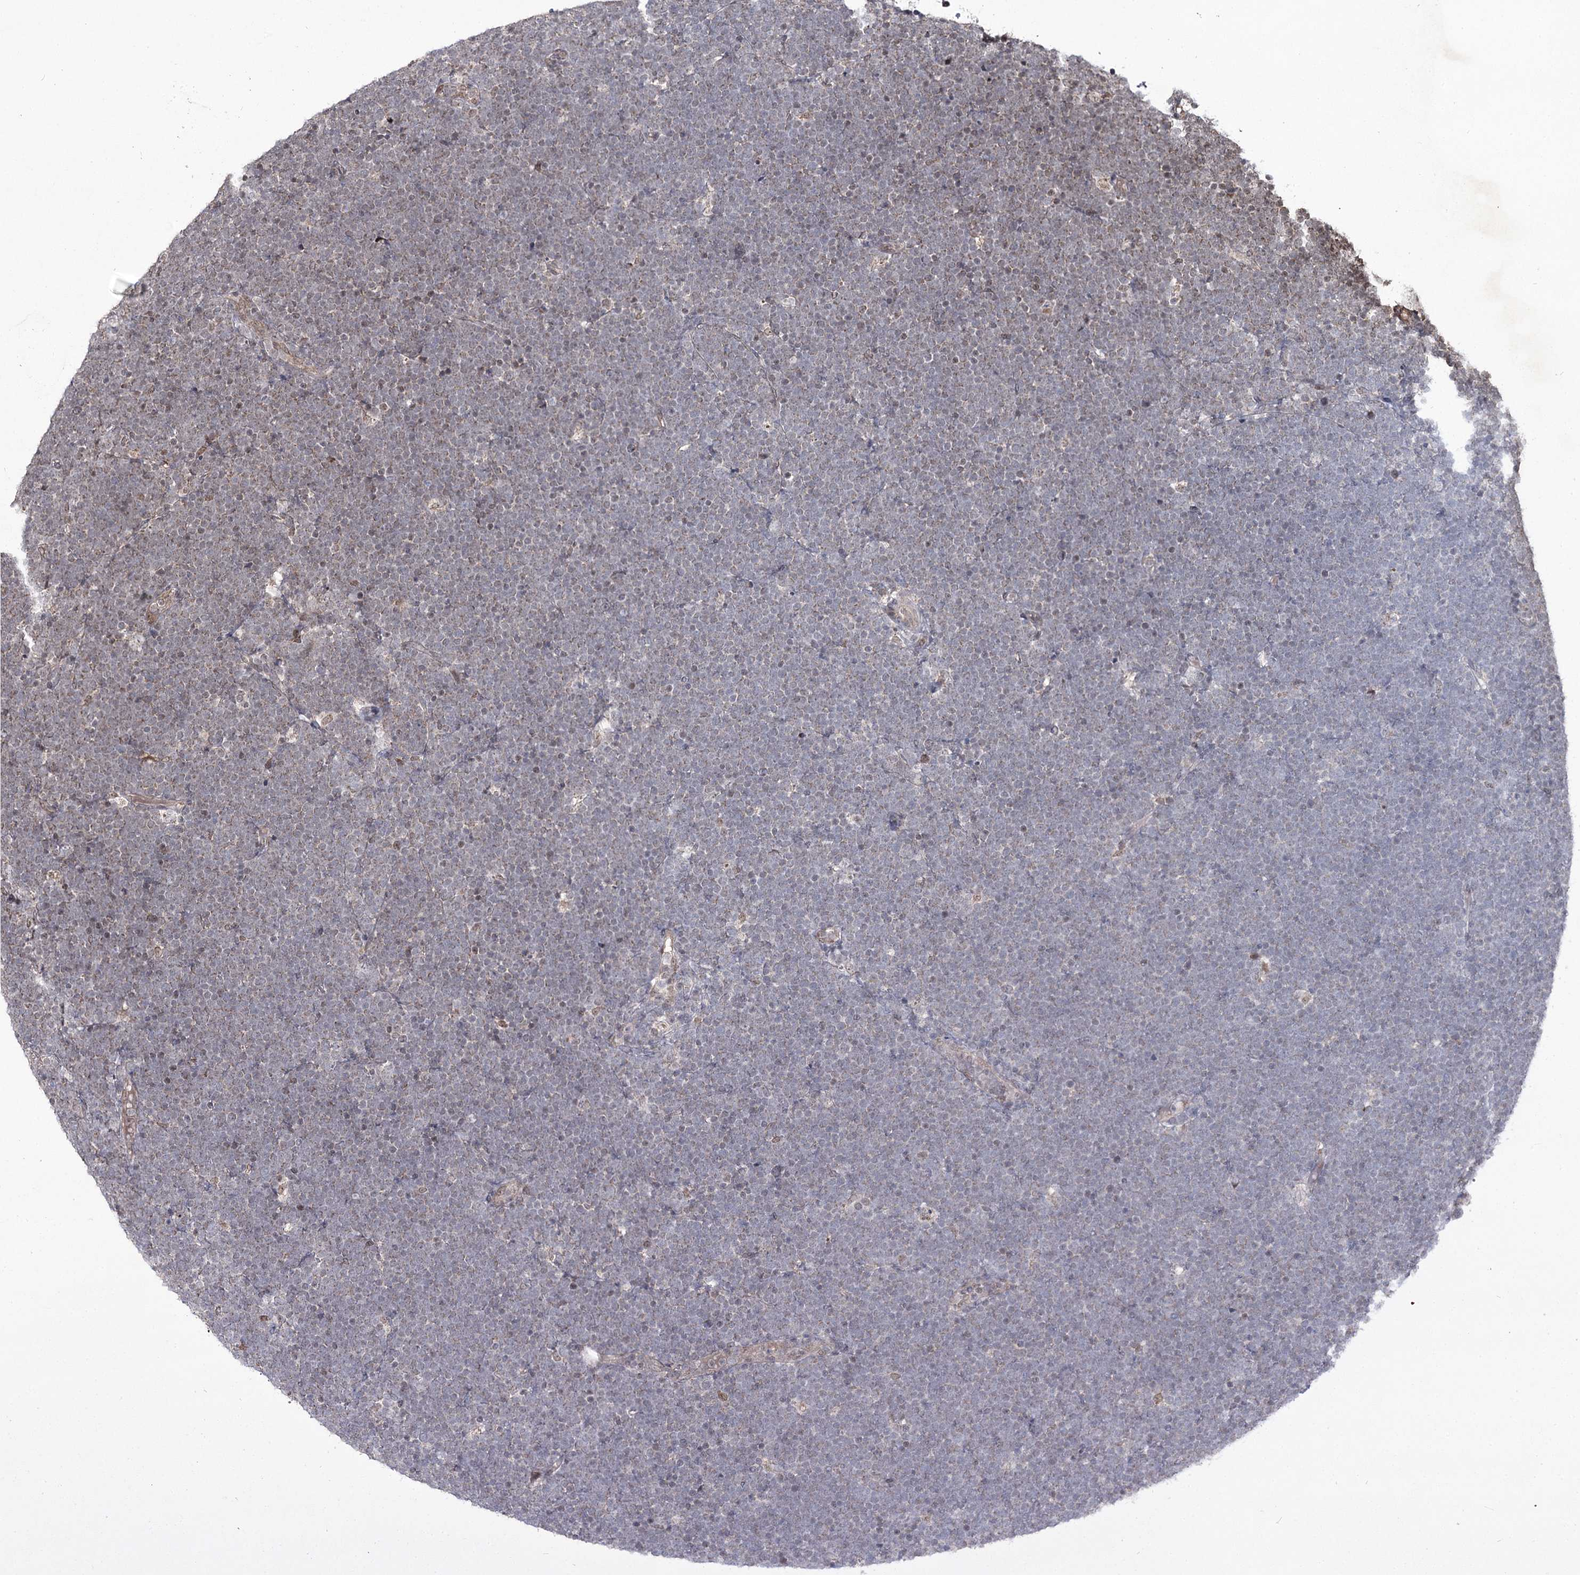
{"staining": {"intensity": "negative", "quantity": "none", "location": "none"}, "tissue": "lymphoma", "cell_type": "Tumor cells", "image_type": "cancer", "snomed": [{"axis": "morphology", "description": "Malignant lymphoma, non-Hodgkin's type, High grade"}, {"axis": "topography", "description": "Lymph node"}], "caption": "Immunohistochemistry of human high-grade malignant lymphoma, non-Hodgkin's type reveals no positivity in tumor cells.", "gene": "TRNT1", "patient": {"sex": "male", "age": 13}}